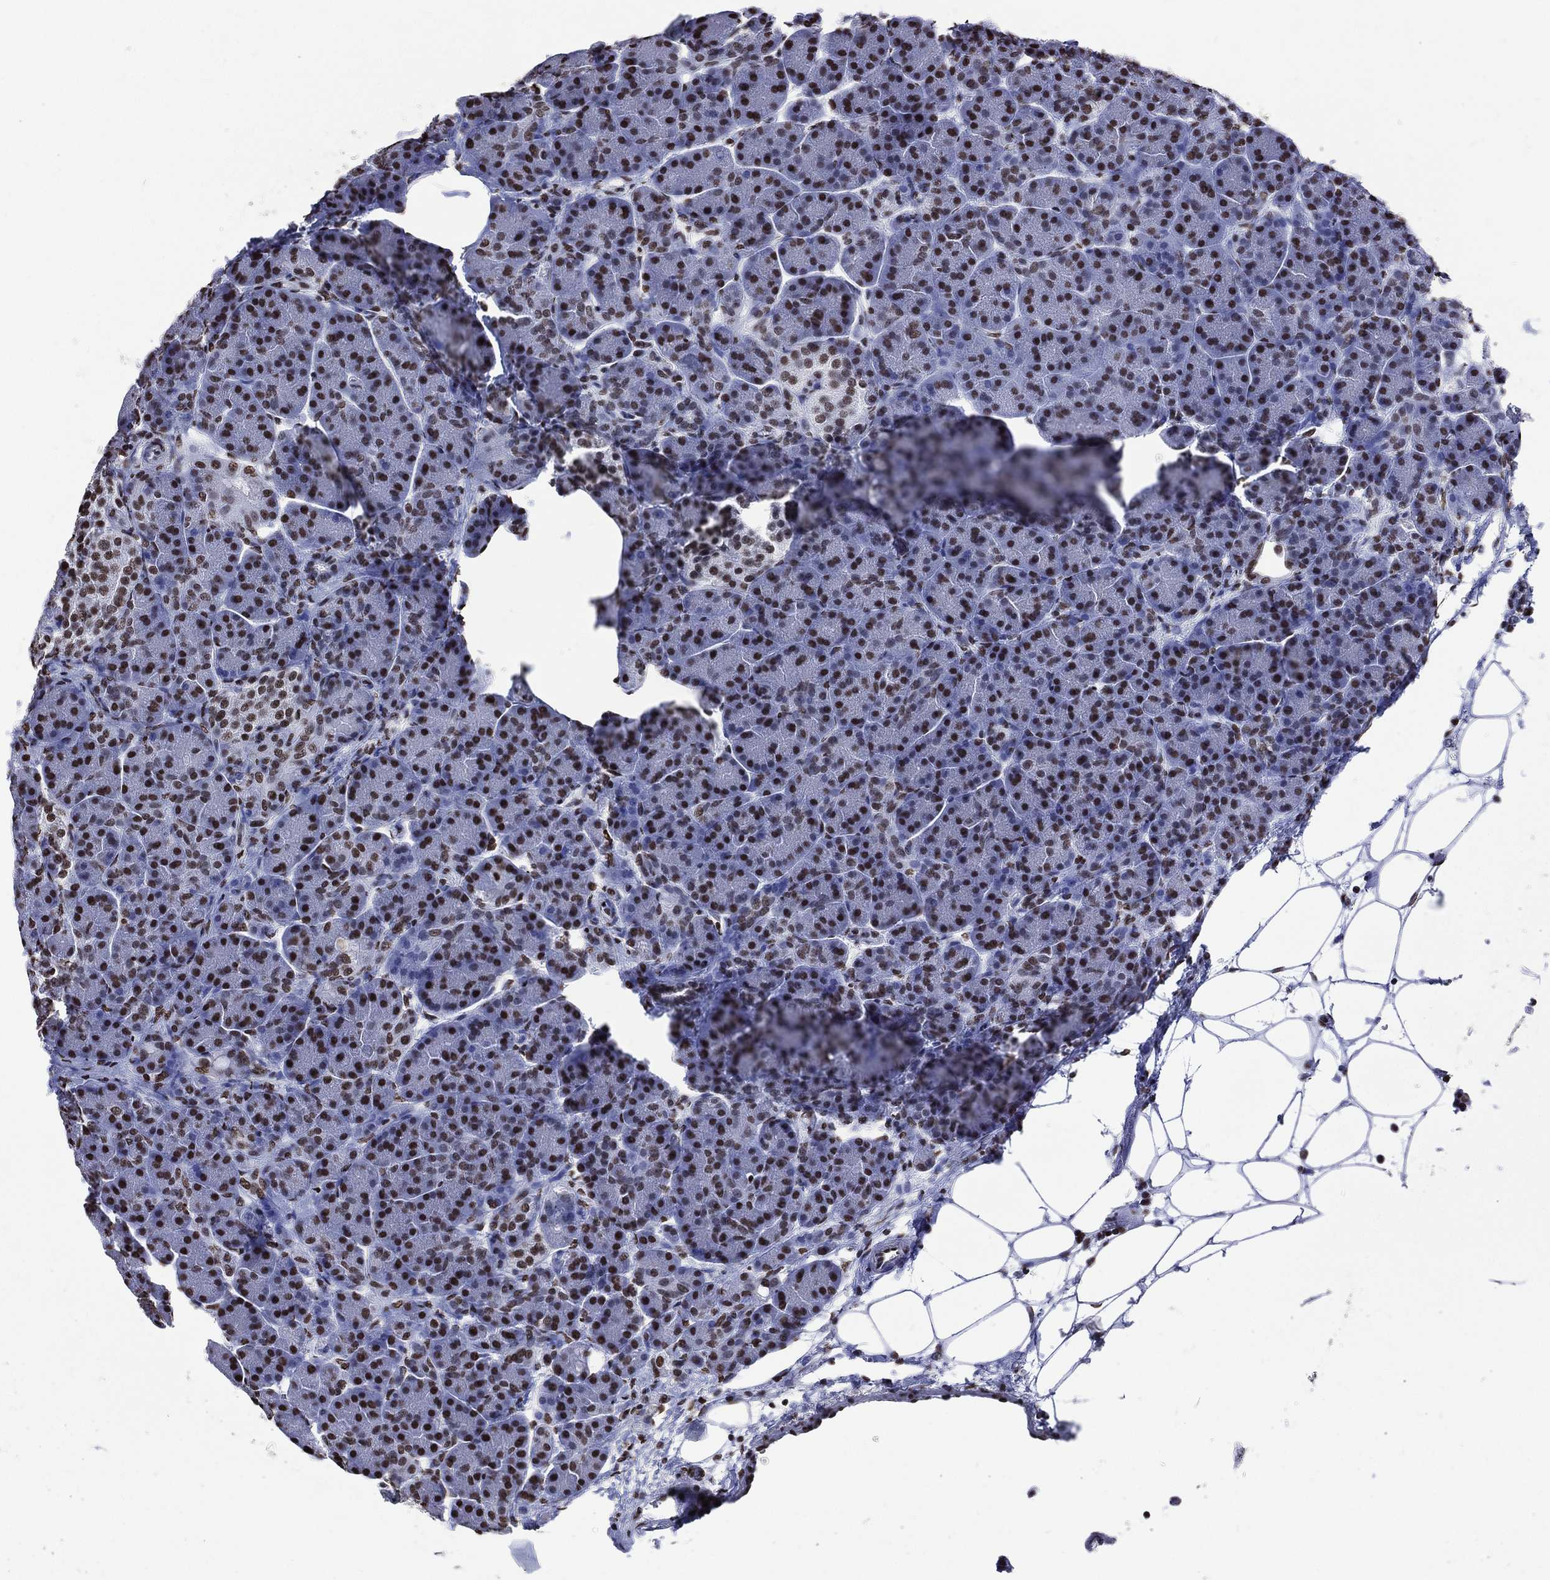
{"staining": {"intensity": "strong", "quantity": ">75%", "location": "nuclear"}, "tissue": "pancreas", "cell_type": "Exocrine glandular cells", "image_type": "normal", "snomed": [{"axis": "morphology", "description": "Normal tissue, NOS"}, {"axis": "topography", "description": "Pancreas"}], "caption": "A micrograph of pancreas stained for a protein exhibits strong nuclear brown staining in exocrine glandular cells. The staining is performed using DAB brown chromogen to label protein expression. The nuclei are counter-stained blue using hematoxylin.", "gene": "RETREG2", "patient": {"sex": "female", "age": 63}}